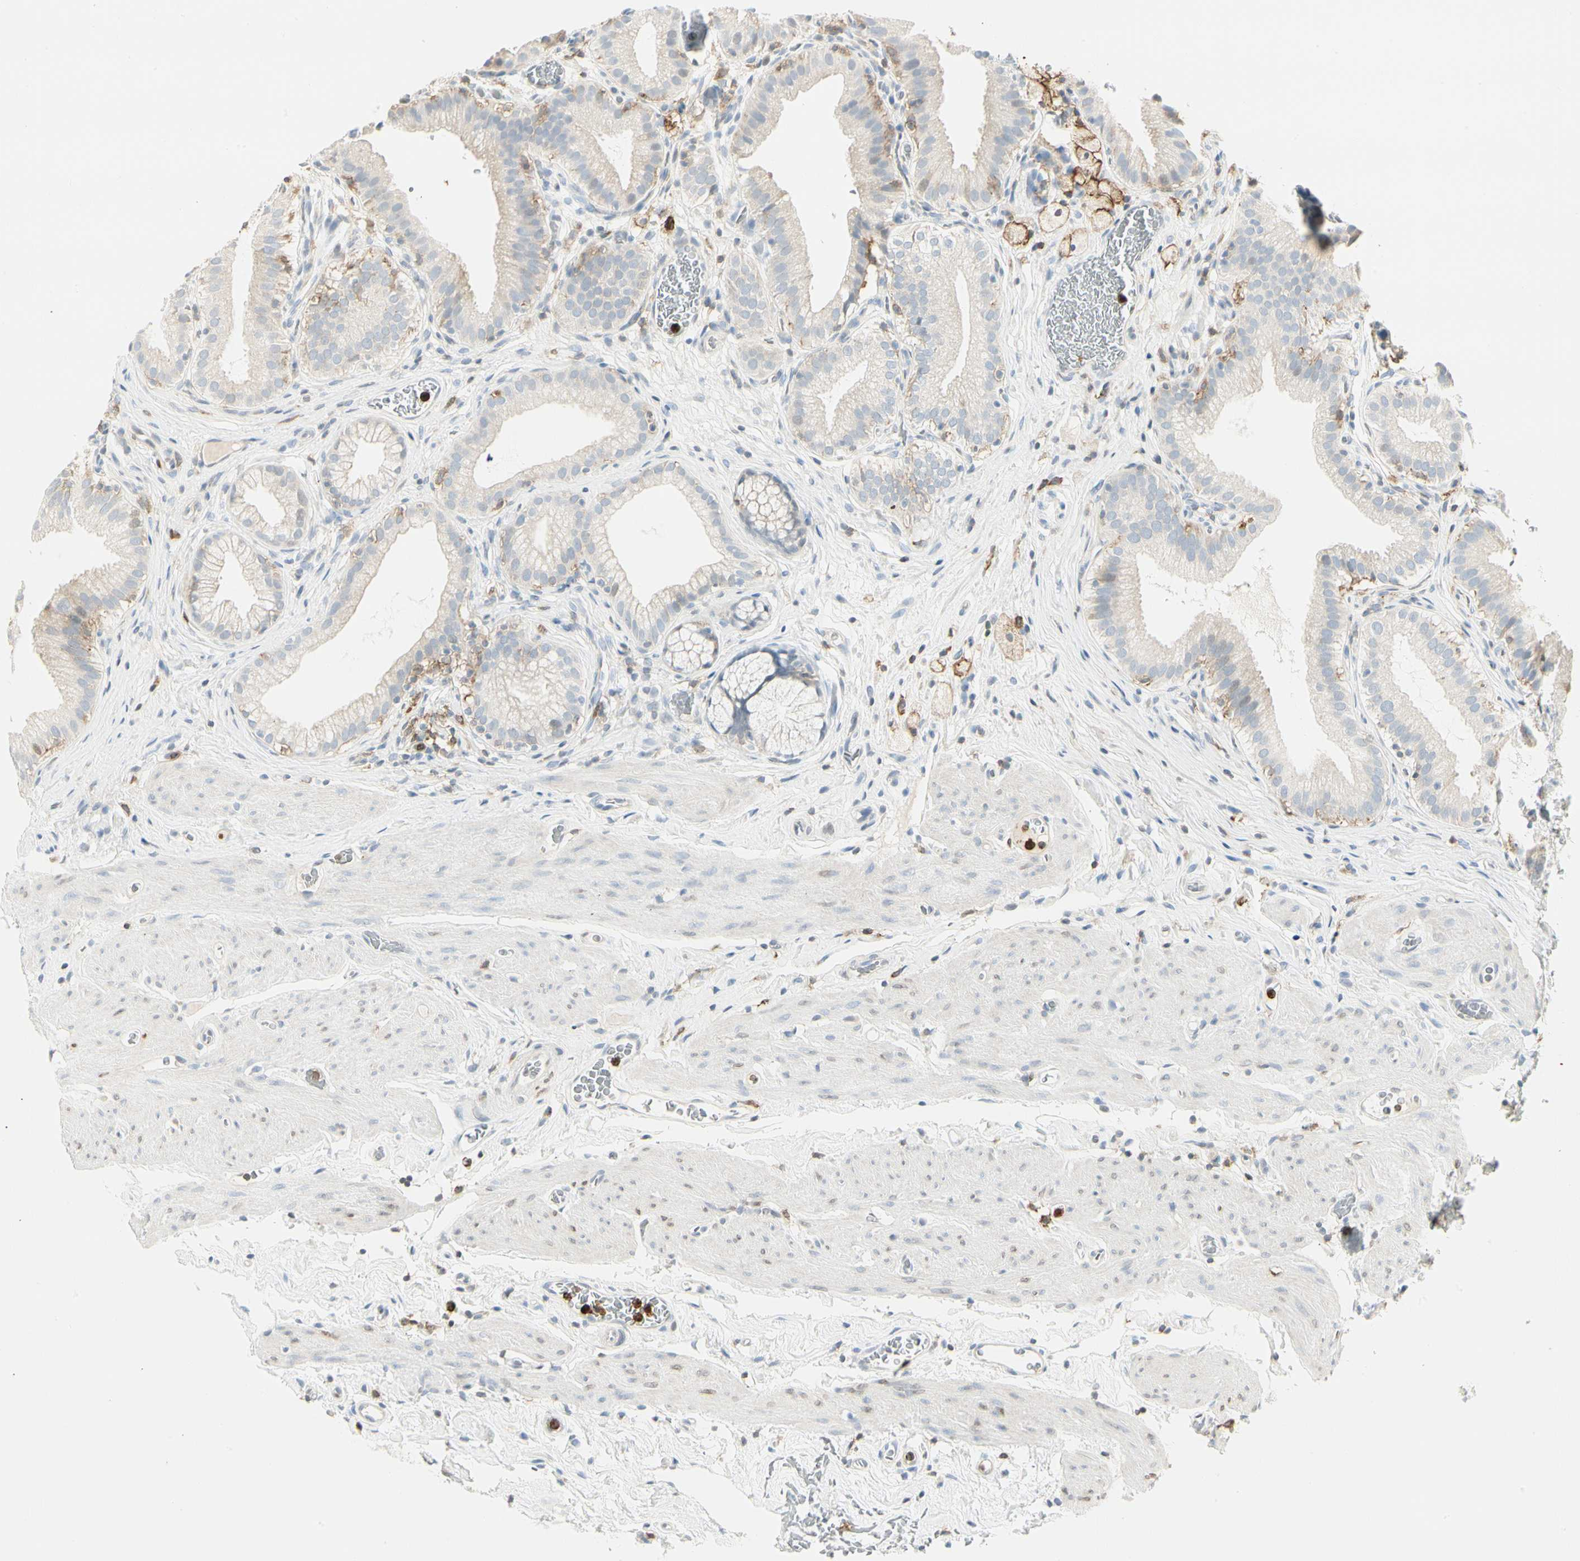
{"staining": {"intensity": "weak", "quantity": "<25%", "location": "cytoplasmic/membranous"}, "tissue": "gallbladder", "cell_type": "Glandular cells", "image_type": "normal", "snomed": [{"axis": "morphology", "description": "Normal tissue, NOS"}, {"axis": "topography", "description": "Gallbladder"}], "caption": "DAB (3,3'-diaminobenzidine) immunohistochemical staining of unremarkable human gallbladder reveals no significant positivity in glandular cells.", "gene": "ITGB2", "patient": {"sex": "male", "age": 54}}